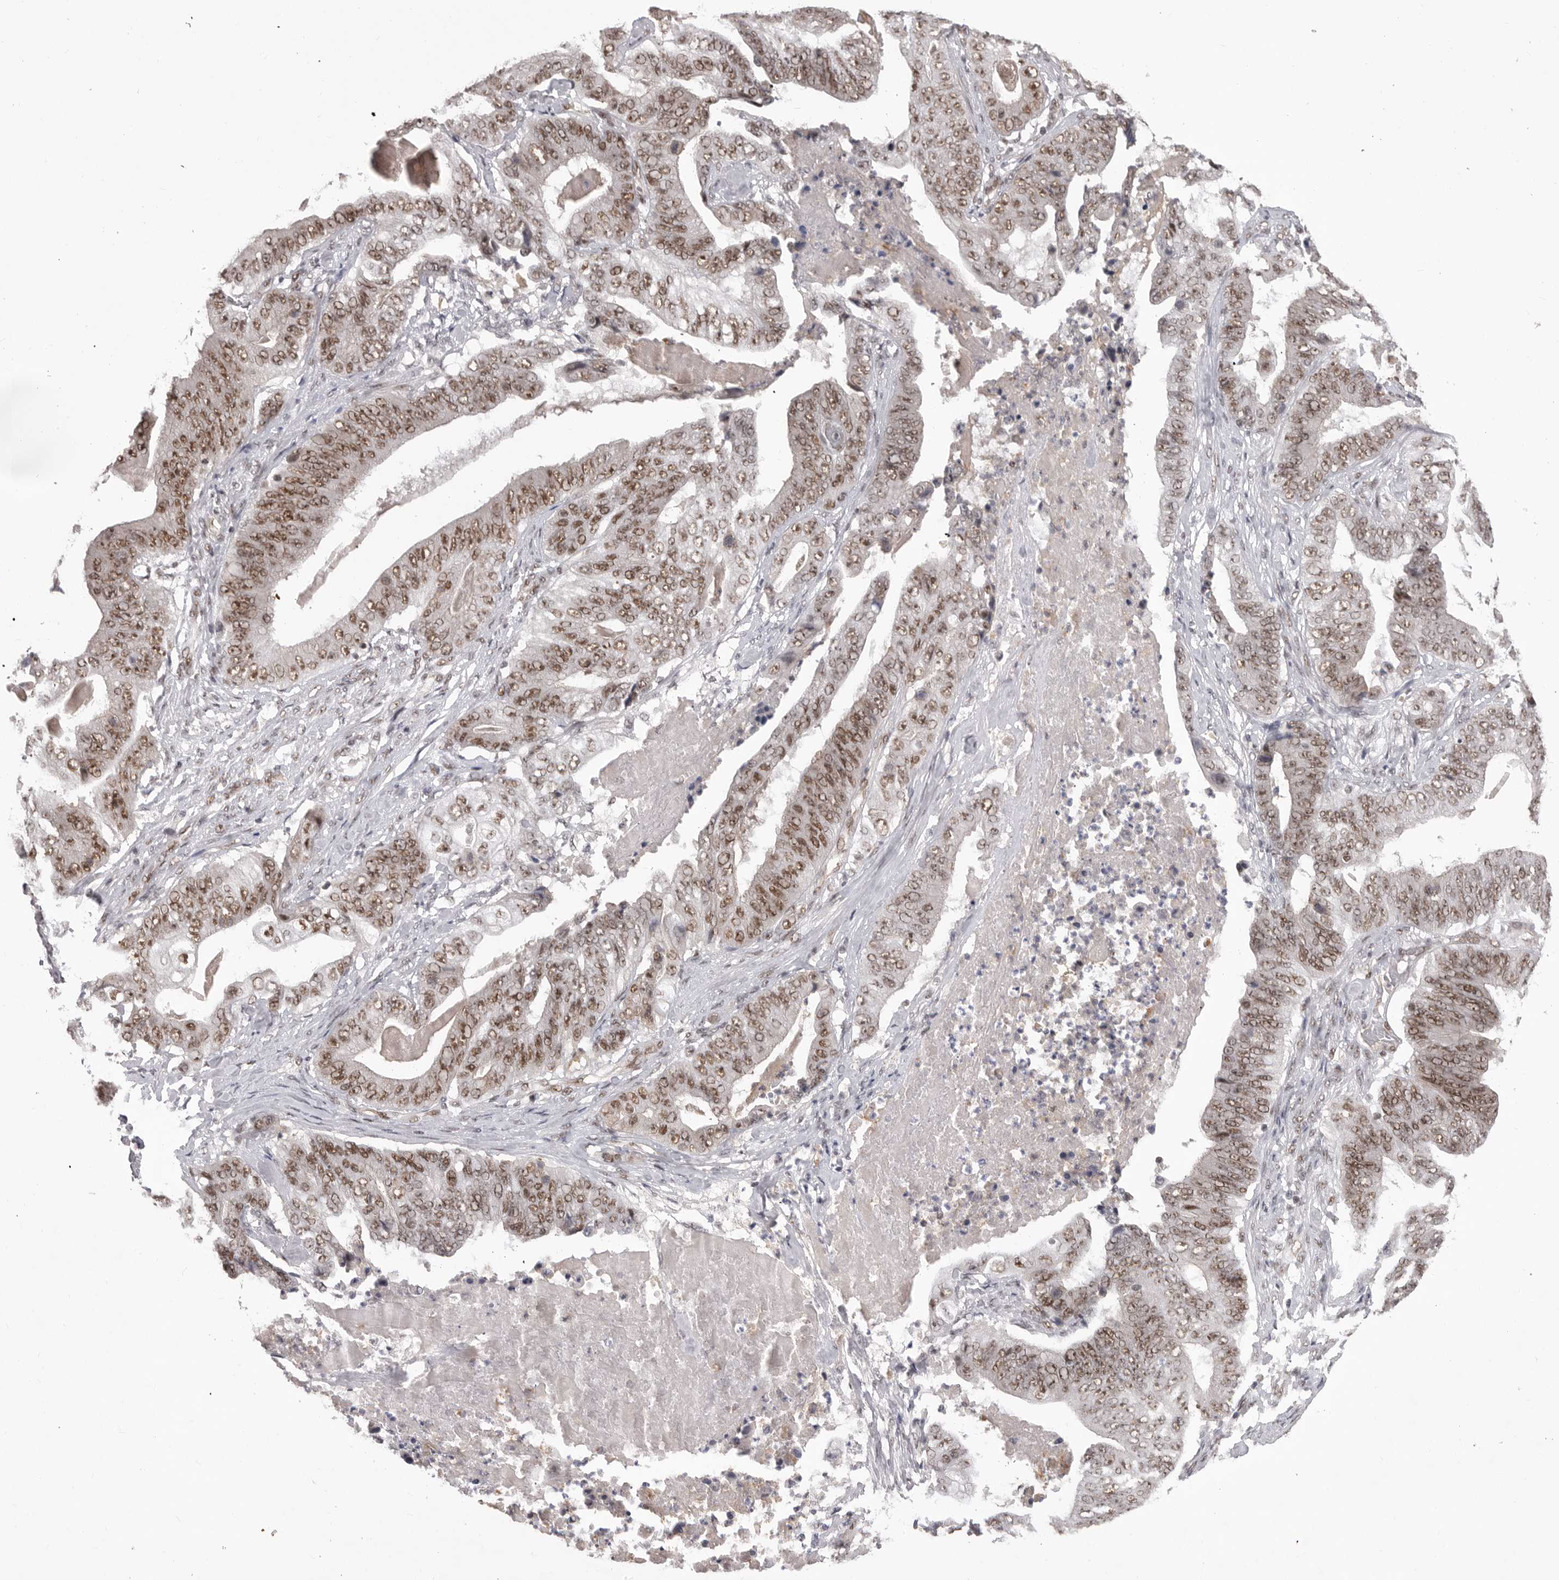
{"staining": {"intensity": "moderate", "quantity": ">75%", "location": "nuclear"}, "tissue": "stomach cancer", "cell_type": "Tumor cells", "image_type": "cancer", "snomed": [{"axis": "morphology", "description": "Adenocarcinoma, NOS"}, {"axis": "topography", "description": "Stomach"}], "caption": "Protein staining shows moderate nuclear positivity in about >75% of tumor cells in stomach cancer (adenocarcinoma).", "gene": "PPP1R8", "patient": {"sex": "female", "age": 73}}